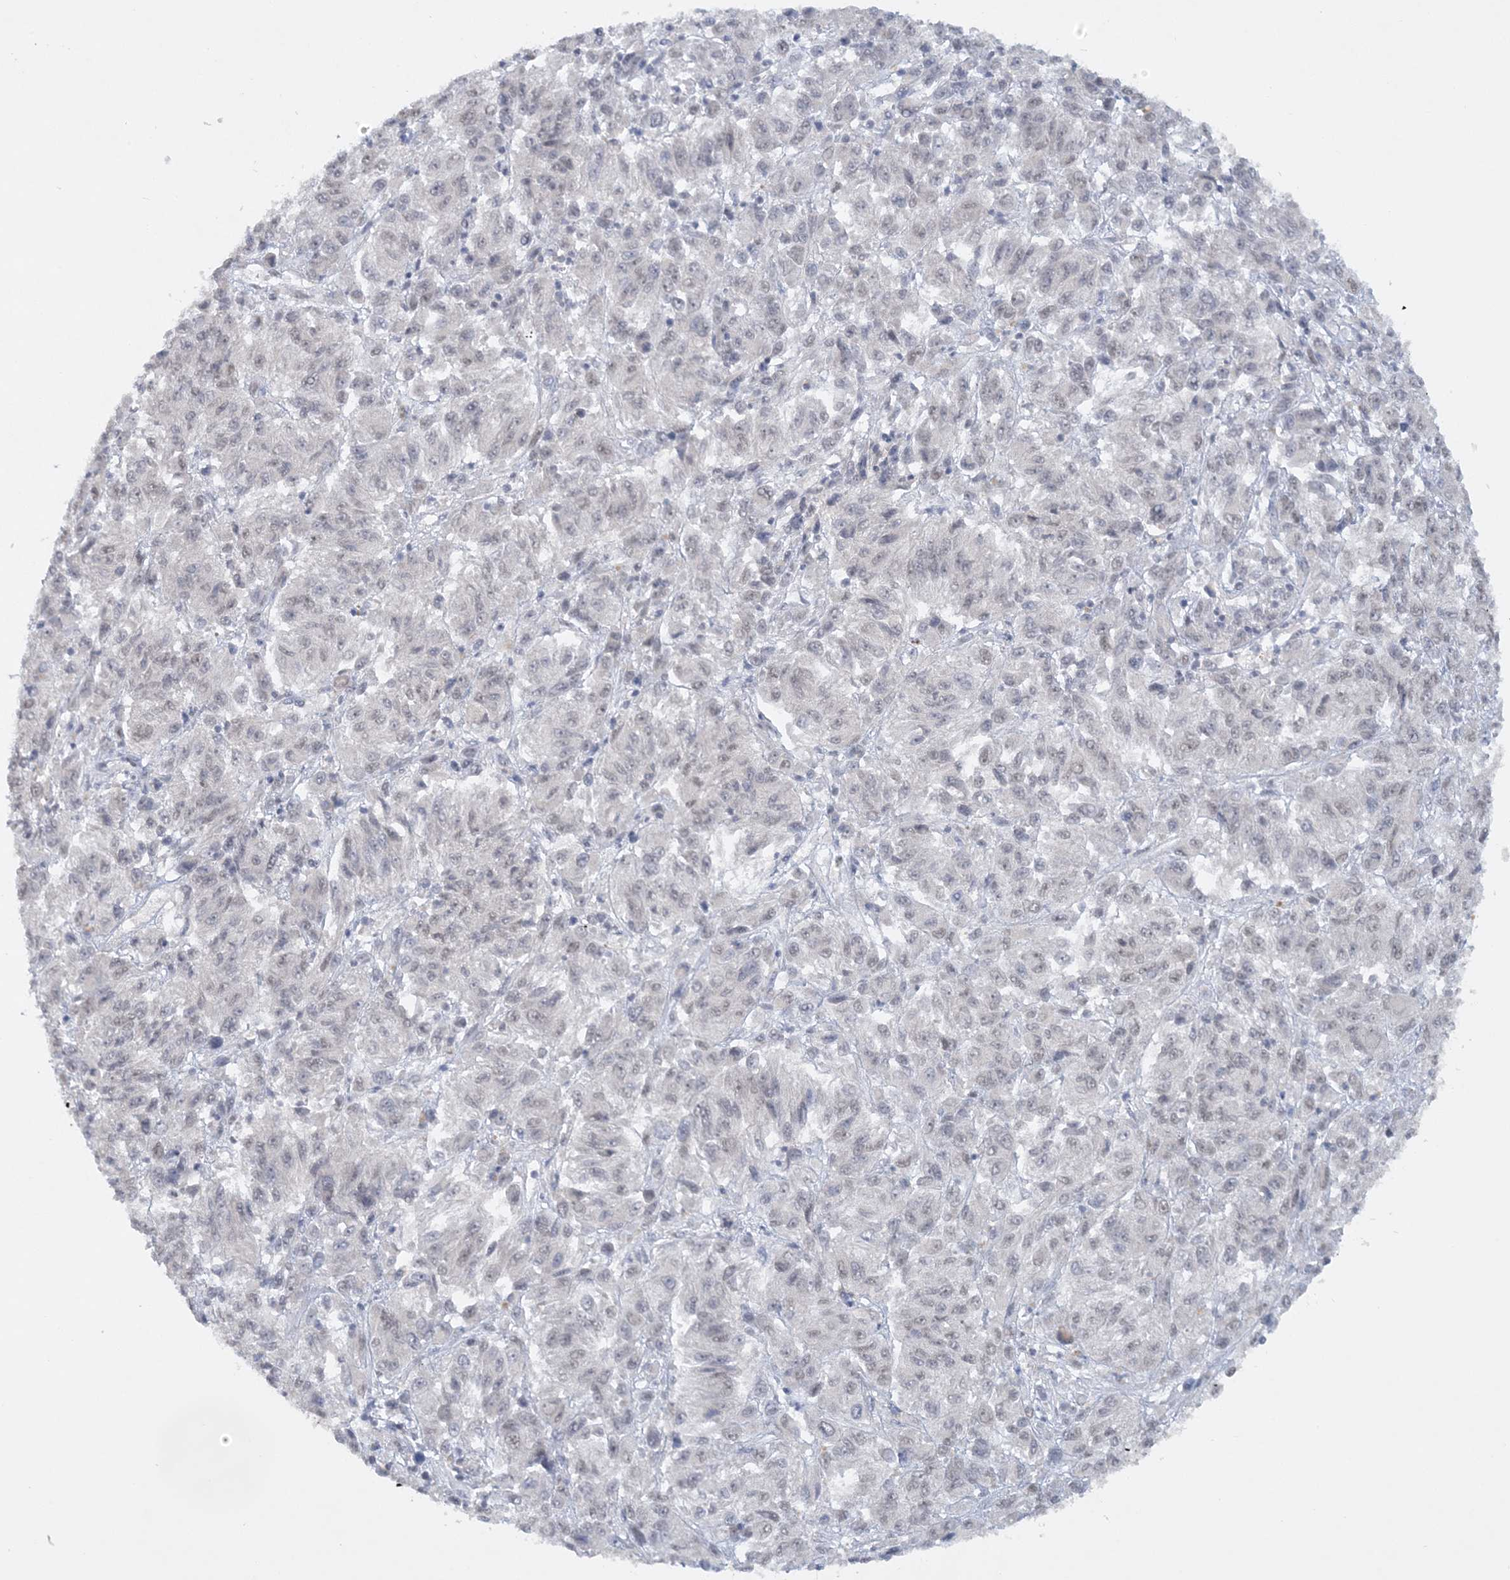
{"staining": {"intensity": "negative", "quantity": "none", "location": "none"}, "tissue": "melanoma", "cell_type": "Tumor cells", "image_type": "cancer", "snomed": [{"axis": "morphology", "description": "Malignant melanoma, Metastatic site"}, {"axis": "topography", "description": "Lung"}], "caption": "An image of human melanoma is negative for staining in tumor cells.", "gene": "KMT2D", "patient": {"sex": "male", "age": 64}}